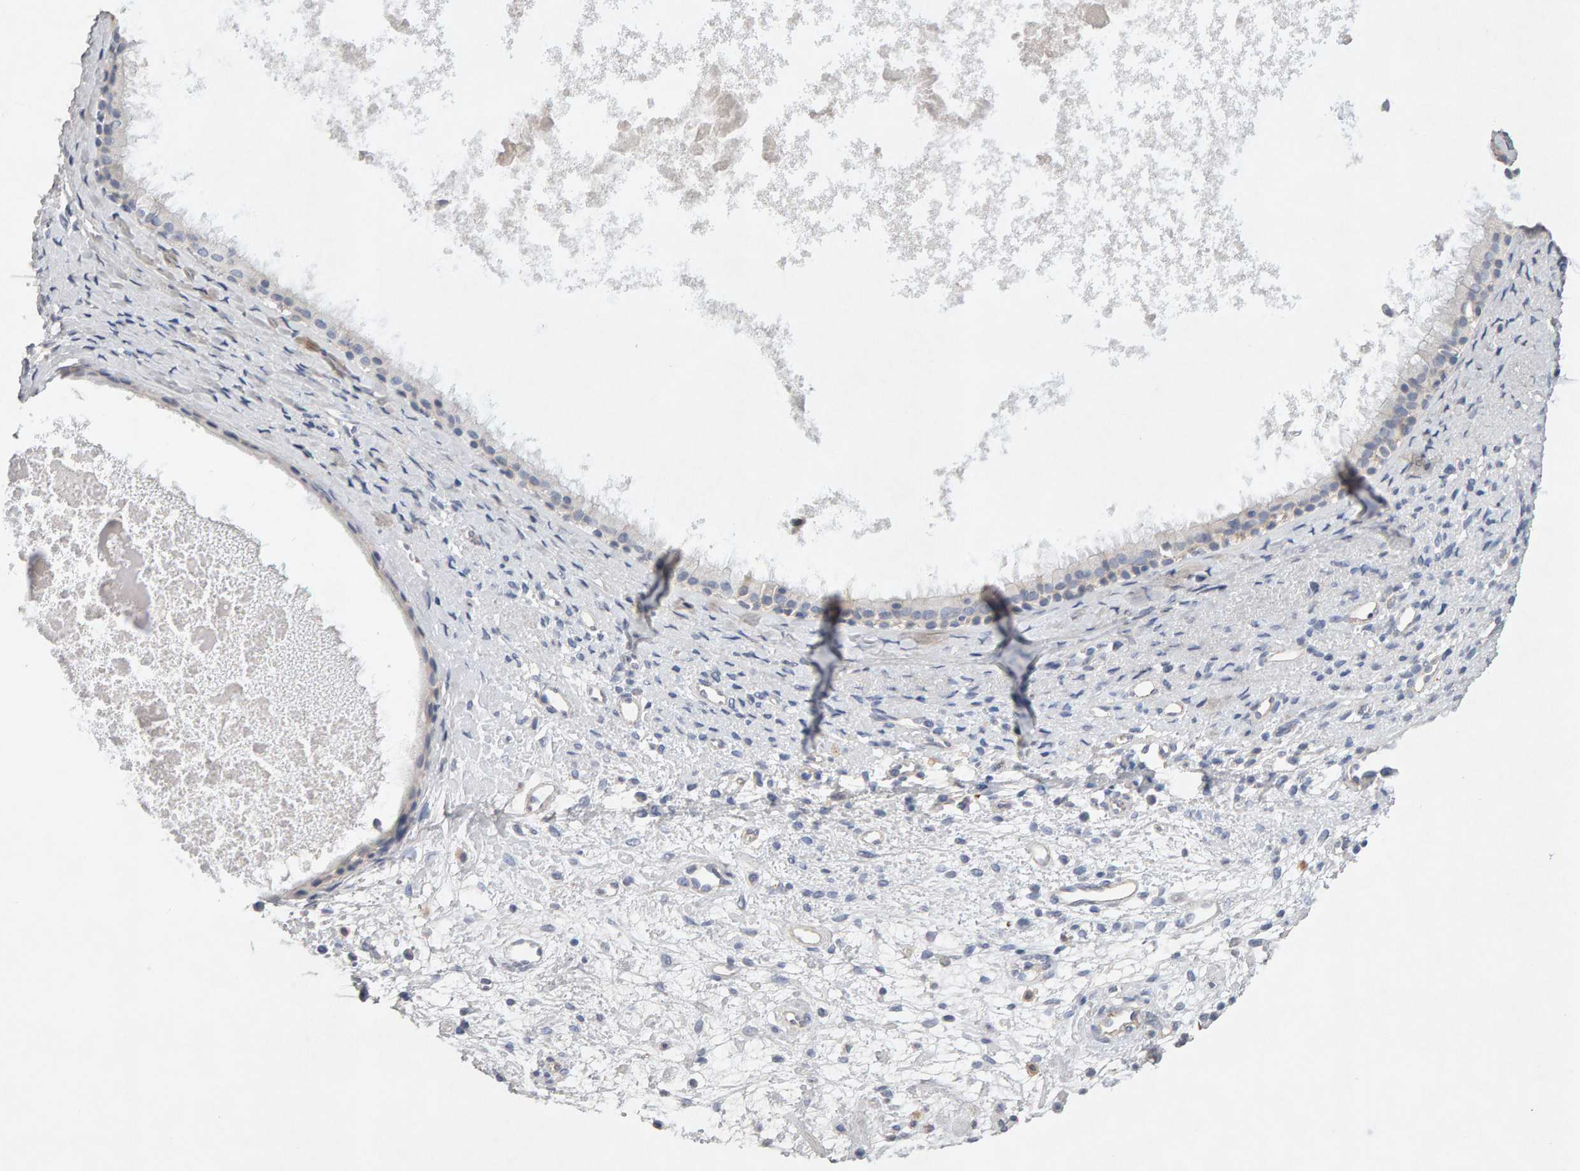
{"staining": {"intensity": "weak", "quantity": "25%-75%", "location": "cytoplasmic/membranous"}, "tissue": "nasopharynx", "cell_type": "Respiratory epithelial cells", "image_type": "normal", "snomed": [{"axis": "morphology", "description": "Normal tissue, NOS"}, {"axis": "topography", "description": "Nasopharynx"}], "caption": "Weak cytoplasmic/membranous expression for a protein is seen in approximately 25%-75% of respiratory epithelial cells of benign nasopharynx using immunohistochemistry.", "gene": "PTPRM", "patient": {"sex": "male", "age": 22}}